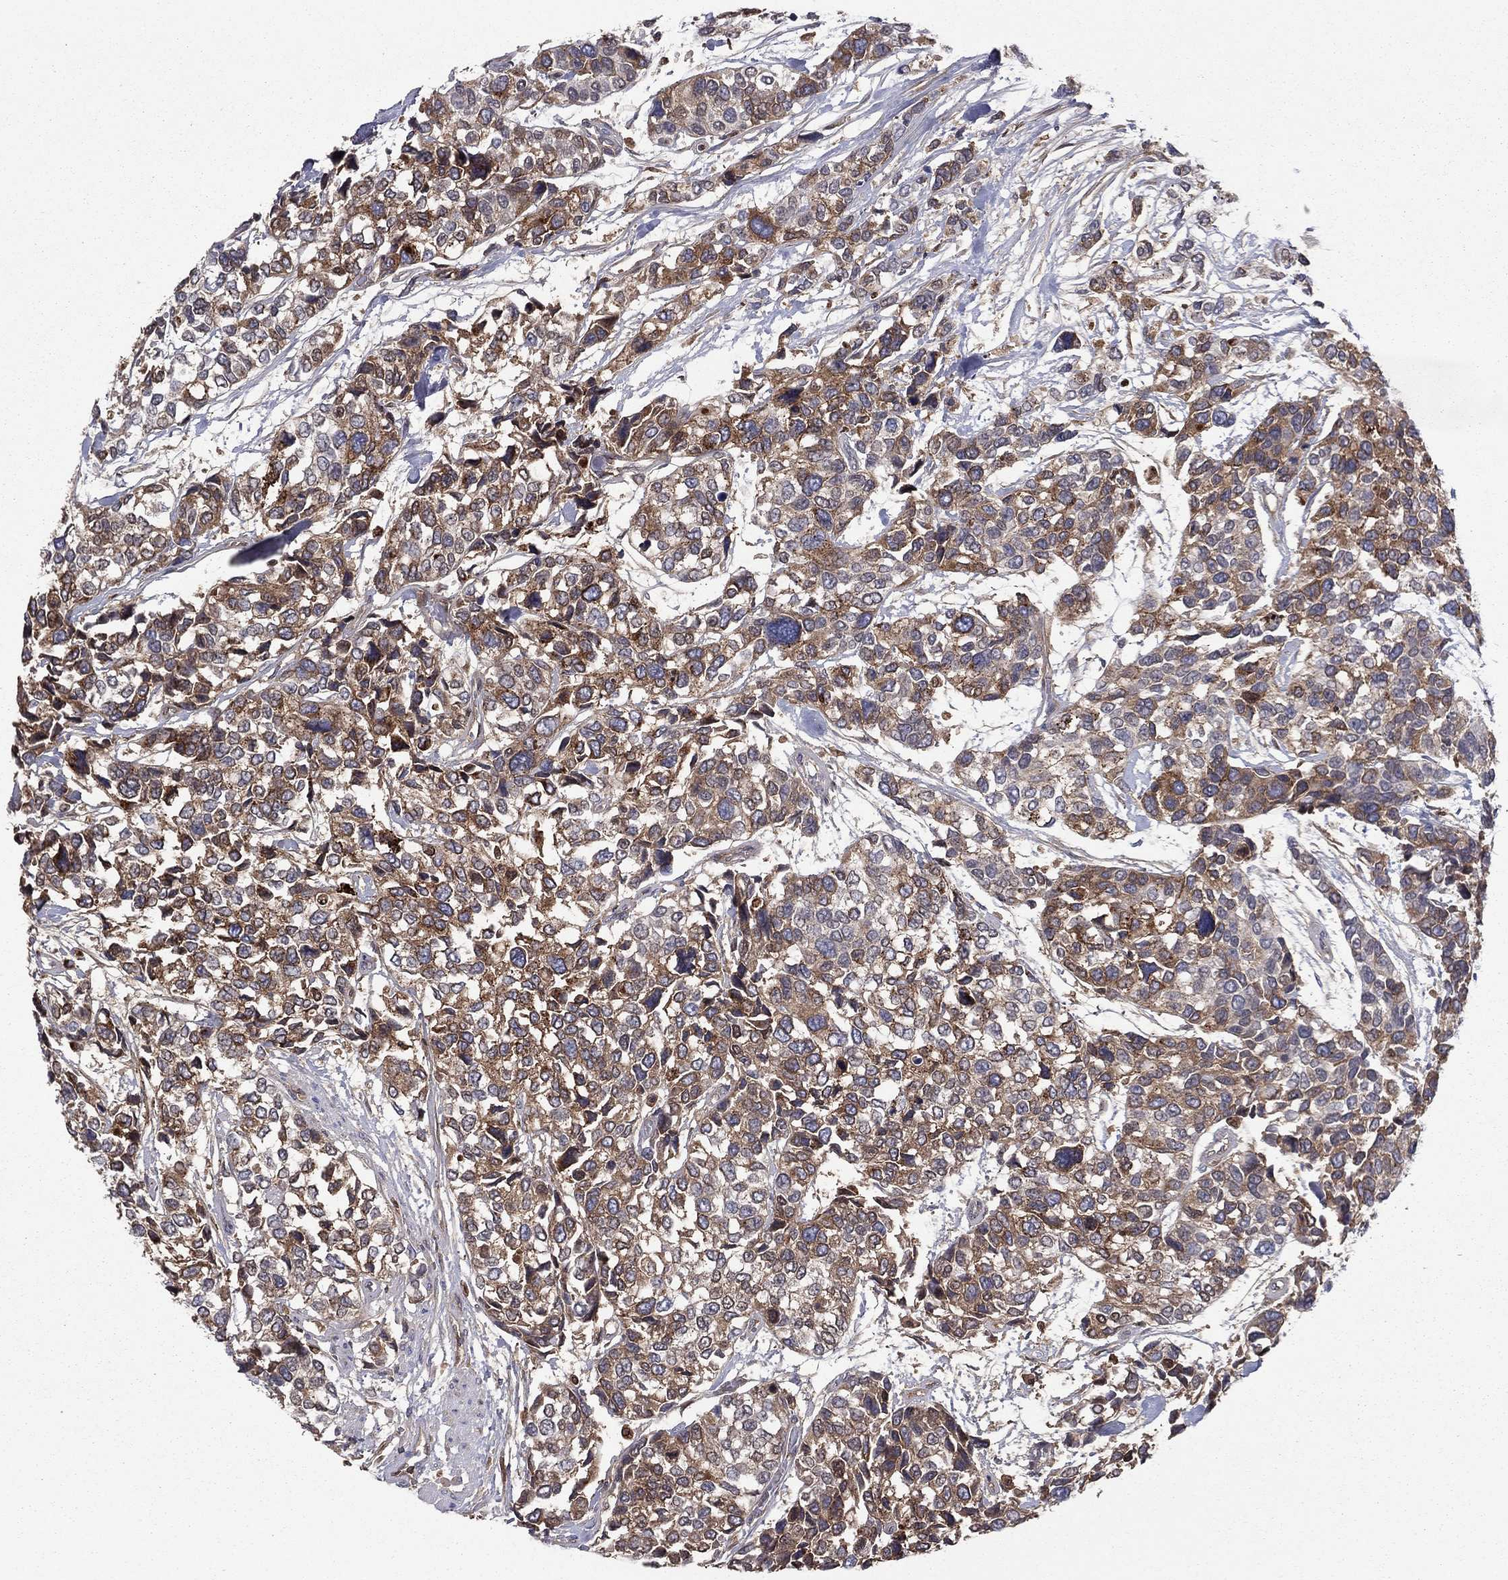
{"staining": {"intensity": "moderate", "quantity": "25%-75%", "location": "cytoplasmic/membranous"}, "tissue": "urothelial cancer", "cell_type": "Tumor cells", "image_type": "cancer", "snomed": [{"axis": "morphology", "description": "Urothelial carcinoma, High grade"}, {"axis": "topography", "description": "Urinary bladder"}], "caption": "High-power microscopy captured an immunohistochemistry histopathology image of urothelial carcinoma (high-grade), revealing moderate cytoplasmic/membranous expression in approximately 25%-75% of tumor cells. The protein is stained brown, and the nuclei are stained in blue (DAB IHC with brightfield microscopy, high magnification).", "gene": "HPX", "patient": {"sex": "male", "age": 77}}